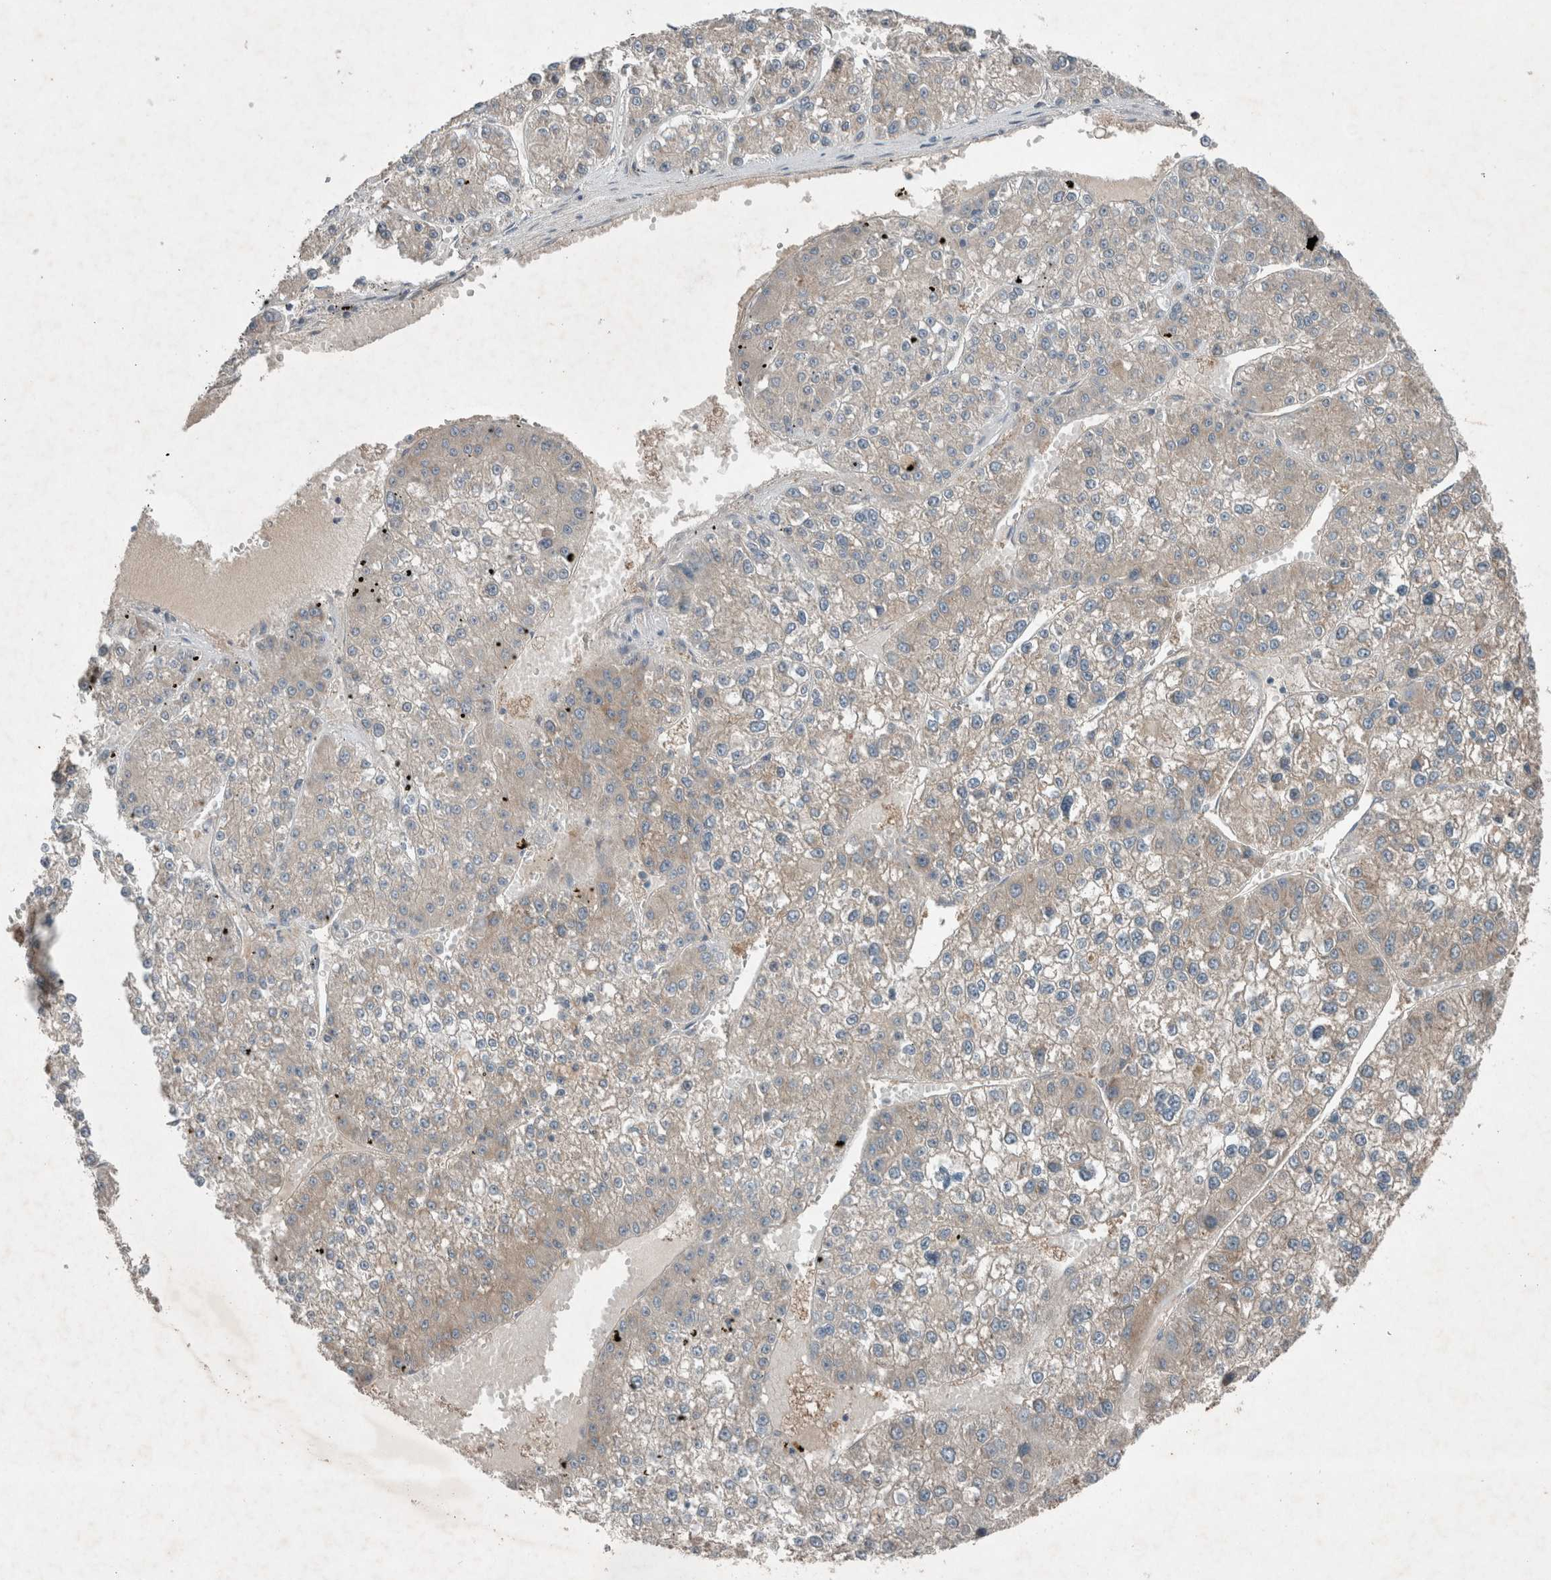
{"staining": {"intensity": "negative", "quantity": "none", "location": "none"}, "tissue": "liver cancer", "cell_type": "Tumor cells", "image_type": "cancer", "snomed": [{"axis": "morphology", "description": "Carcinoma, Hepatocellular, NOS"}, {"axis": "topography", "description": "Liver"}], "caption": "Tumor cells are negative for protein expression in human liver cancer (hepatocellular carcinoma). Brightfield microscopy of immunohistochemistry (IHC) stained with DAB (brown) and hematoxylin (blue), captured at high magnification.", "gene": "RALGDS", "patient": {"sex": "female", "age": 73}}